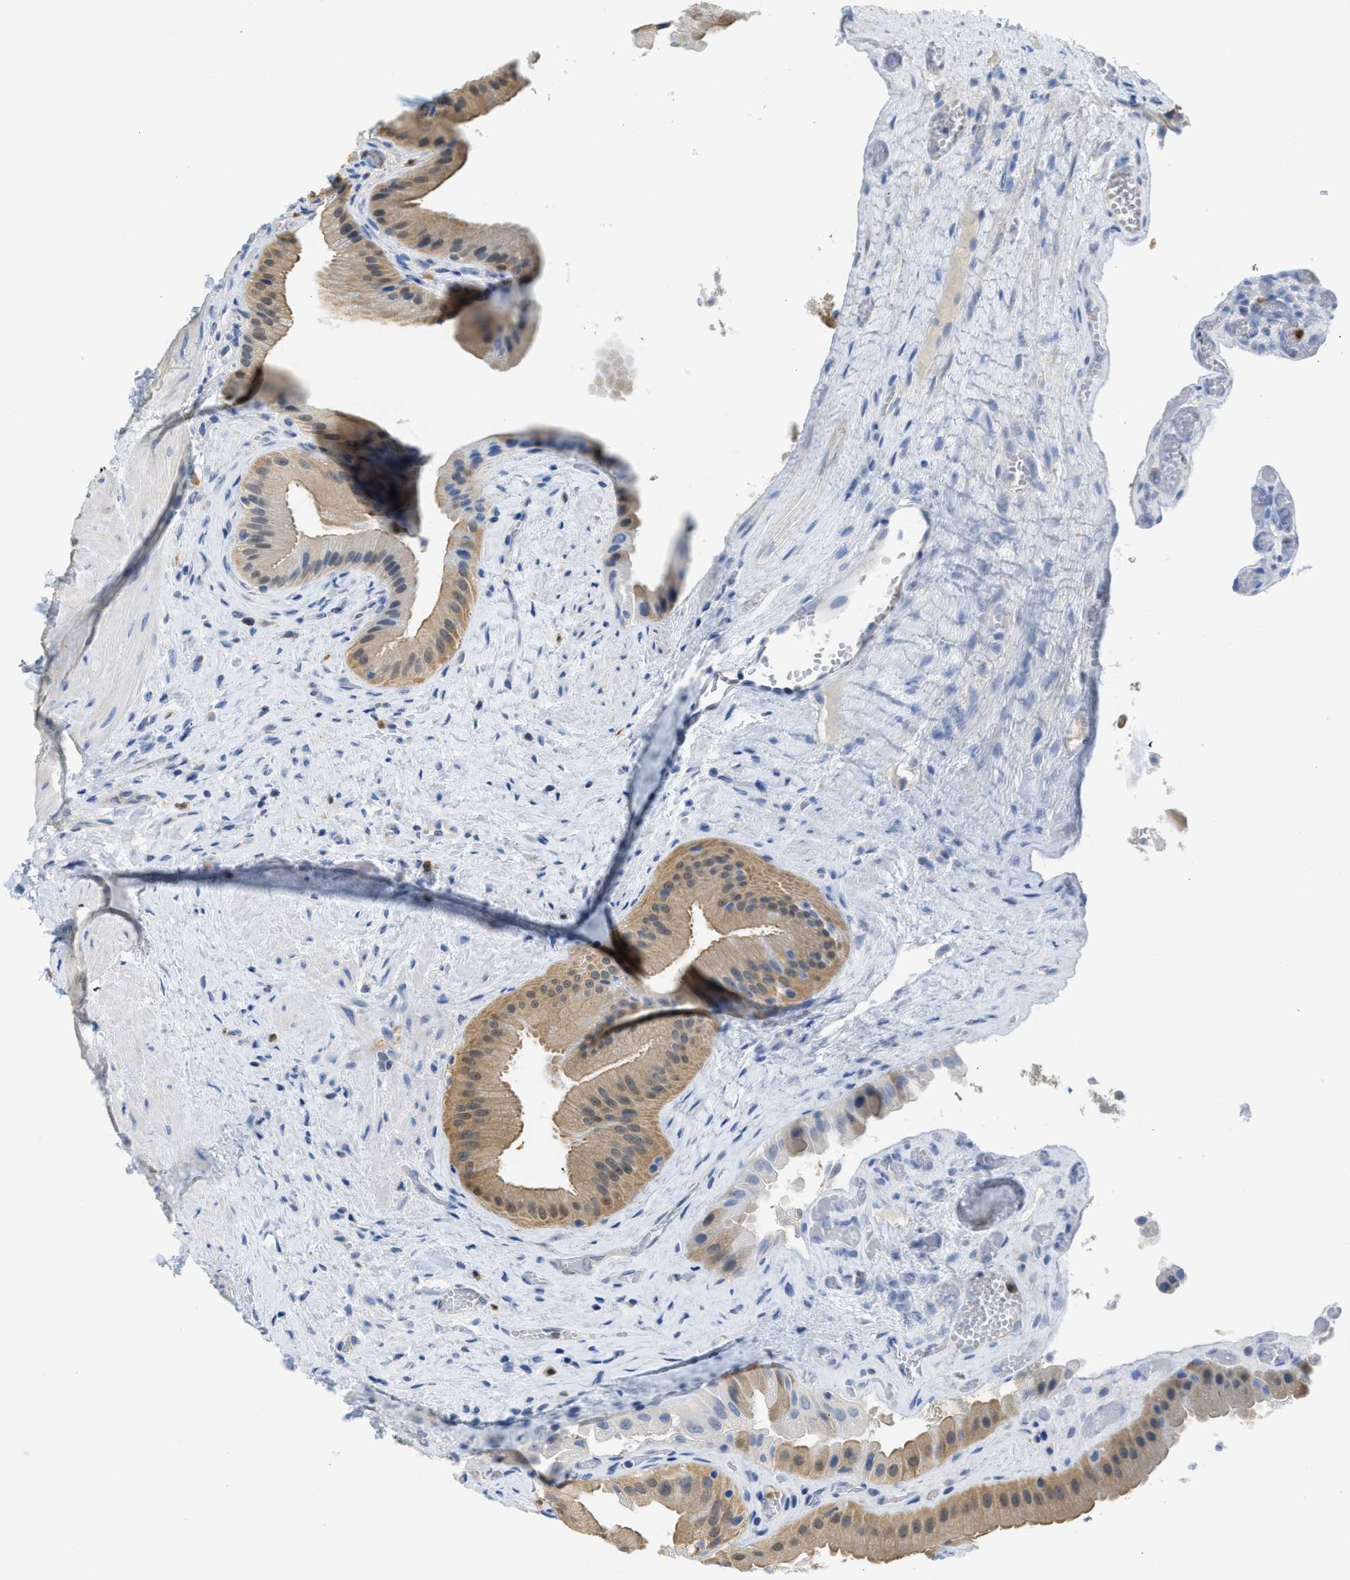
{"staining": {"intensity": "moderate", "quantity": ">75%", "location": "cytoplasmic/membranous,nuclear"}, "tissue": "gallbladder", "cell_type": "Glandular cells", "image_type": "normal", "snomed": [{"axis": "morphology", "description": "Normal tissue, NOS"}, {"axis": "topography", "description": "Gallbladder"}], "caption": "Protein staining displays moderate cytoplasmic/membranous,nuclear expression in about >75% of glandular cells in unremarkable gallbladder. (DAB (3,3'-diaminobenzidine) = brown stain, brightfield microscopy at high magnification).", "gene": "SERPINB1", "patient": {"sex": "male", "age": 49}}